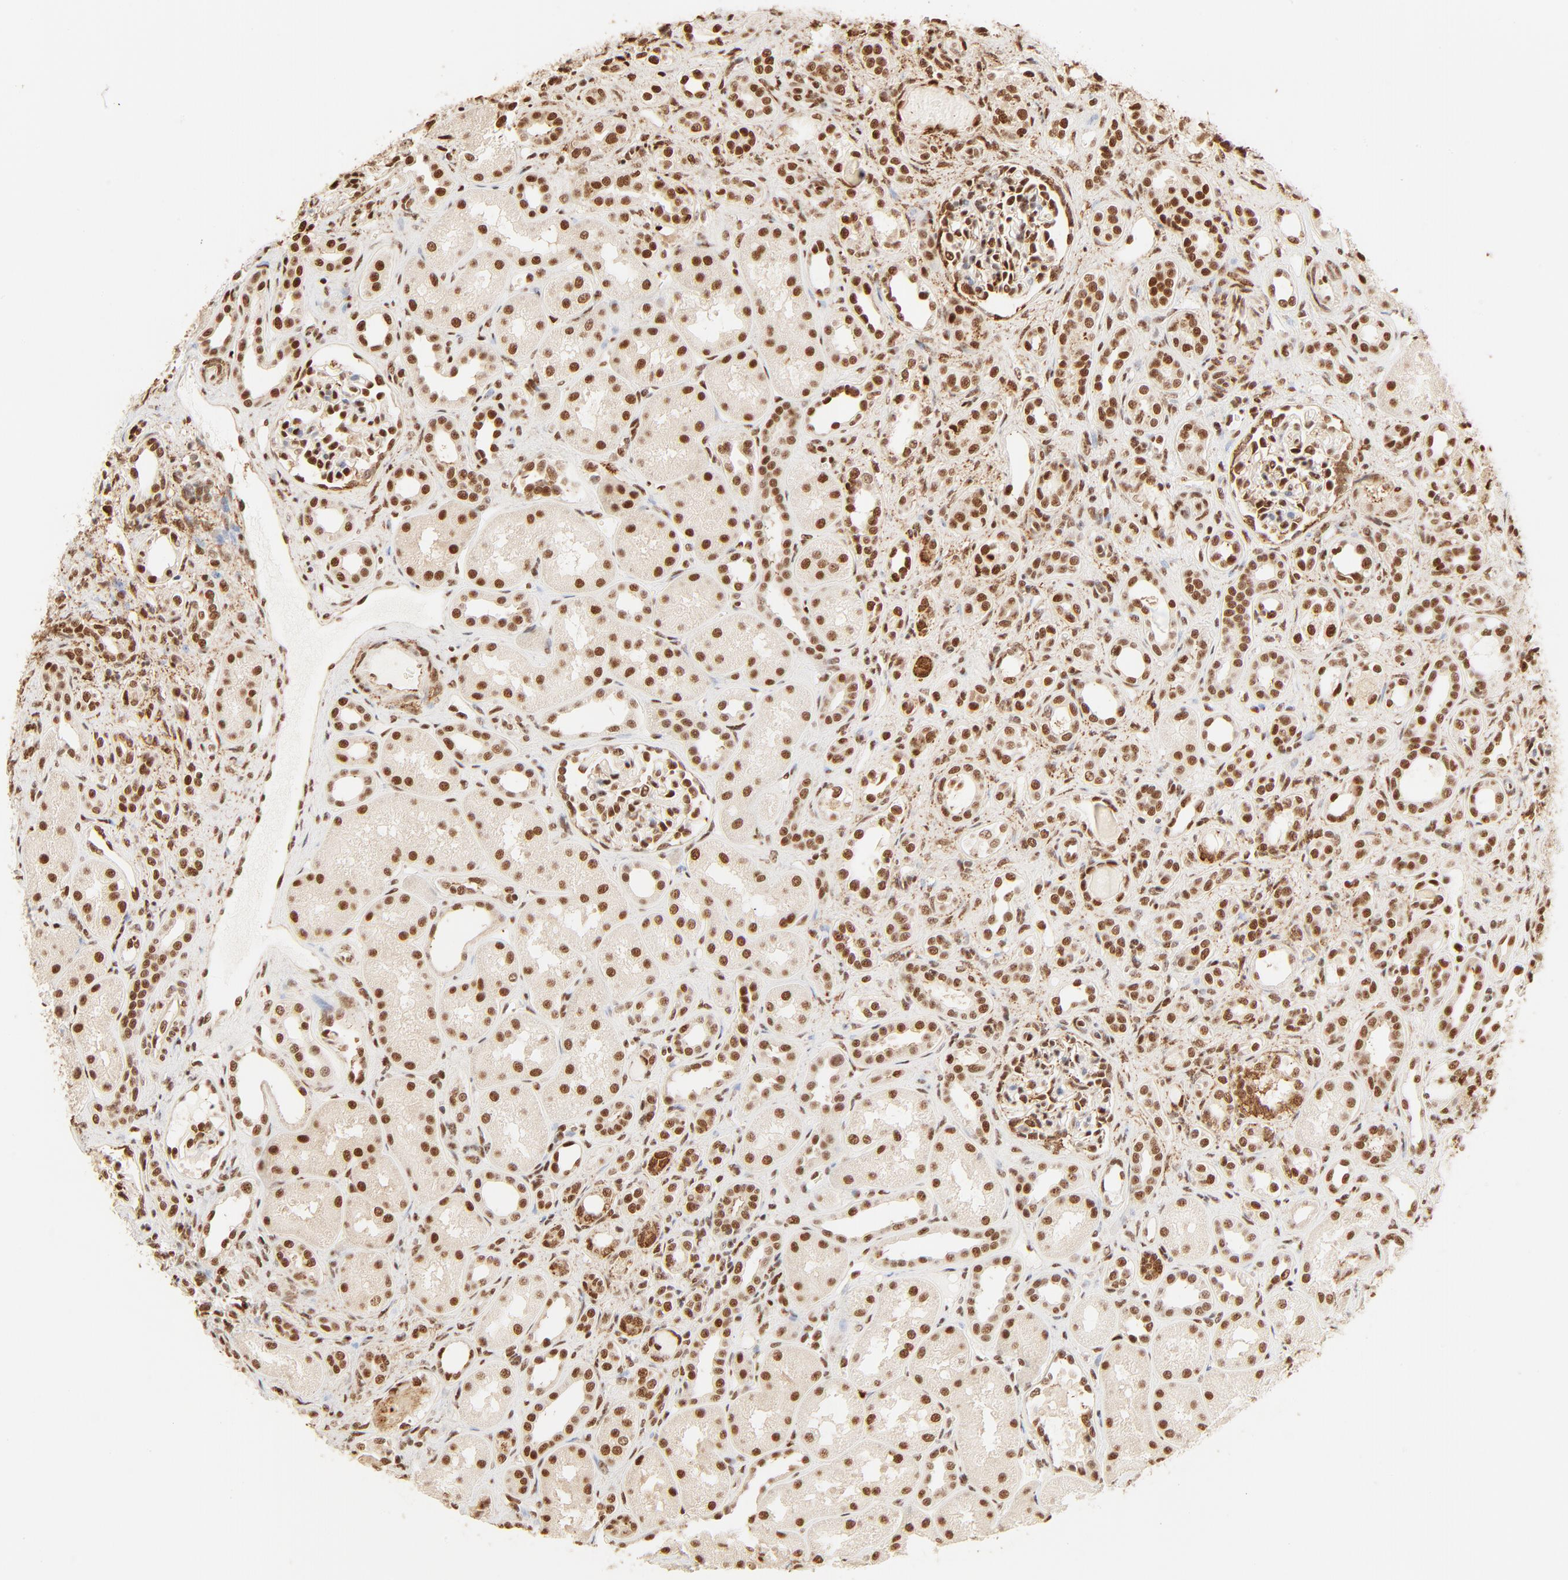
{"staining": {"intensity": "strong", "quantity": ">75%", "location": "nuclear"}, "tissue": "kidney", "cell_type": "Cells in glomeruli", "image_type": "normal", "snomed": [{"axis": "morphology", "description": "Normal tissue, NOS"}, {"axis": "topography", "description": "Kidney"}], "caption": "Immunohistochemistry (IHC) photomicrograph of benign kidney stained for a protein (brown), which exhibits high levels of strong nuclear positivity in approximately >75% of cells in glomeruli.", "gene": "FAM50A", "patient": {"sex": "male", "age": 7}}